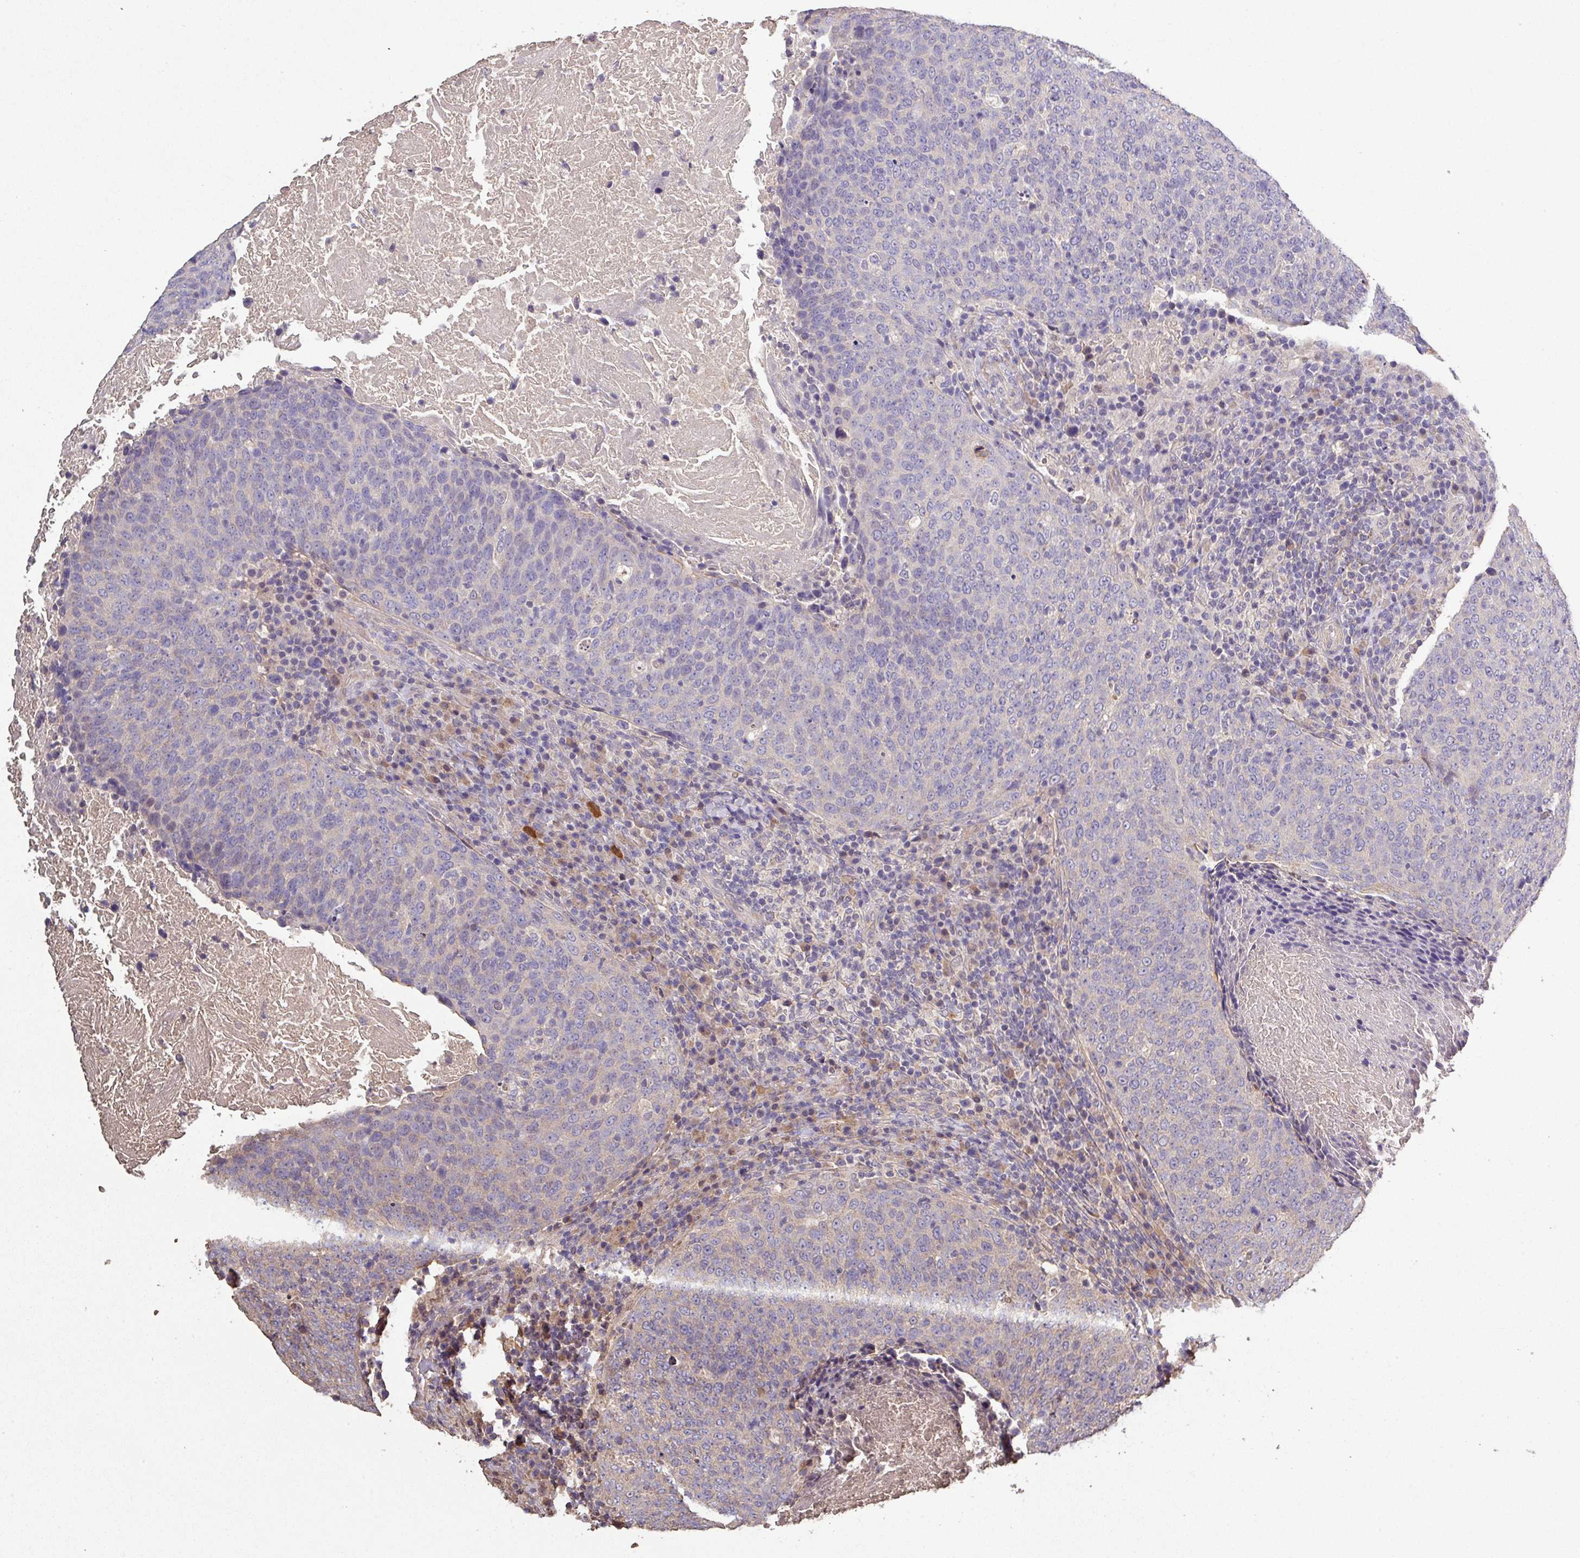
{"staining": {"intensity": "negative", "quantity": "none", "location": "none"}, "tissue": "head and neck cancer", "cell_type": "Tumor cells", "image_type": "cancer", "snomed": [{"axis": "morphology", "description": "Squamous cell carcinoma, NOS"}, {"axis": "morphology", "description": "Squamous cell carcinoma, metastatic, NOS"}, {"axis": "topography", "description": "Lymph node"}, {"axis": "topography", "description": "Head-Neck"}], "caption": "Head and neck metastatic squamous cell carcinoma stained for a protein using immunohistochemistry exhibits no staining tumor cells.", "gene": "ISLR", "patient": {"sex": "male", "age": 62}}